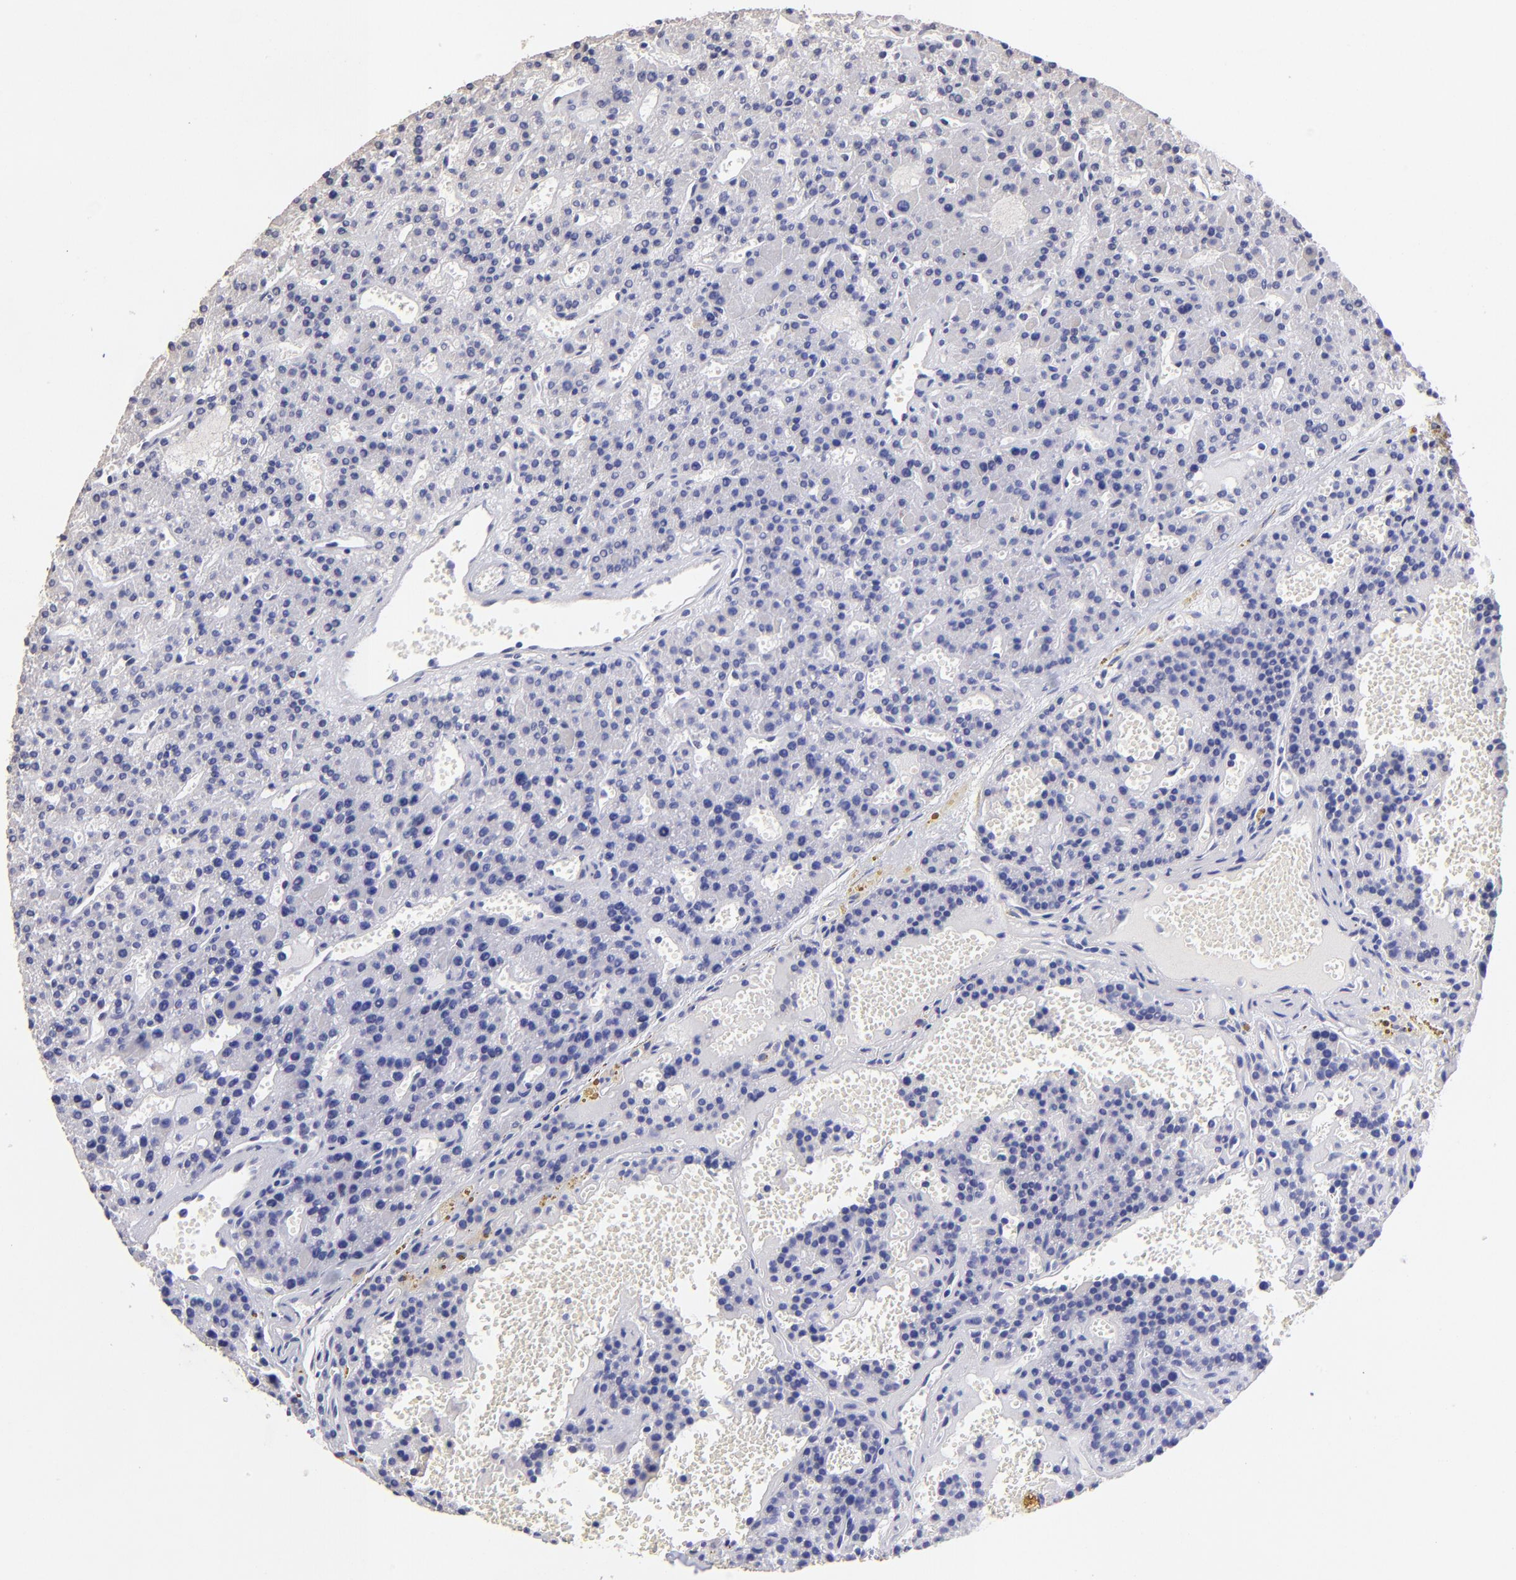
{"staining": {"intensity": "negative", "quantity": "none", "location": "none"}, "tissue": "parathyroid gland", "cell_type": "Glandular cells", "image_type": "normal", "snomed": [{"axis": "morphology", "description": "Normal tissue, NOS"}, {"axis": "topography", "description": "Parathyroid gland"}], "caption": "Immunohistochemical staining of benign parathyroid gland exhibits no significant staining in glandular cells.", "gene": "DNMT1", "patient": {"sex": "male", "age": 25}}